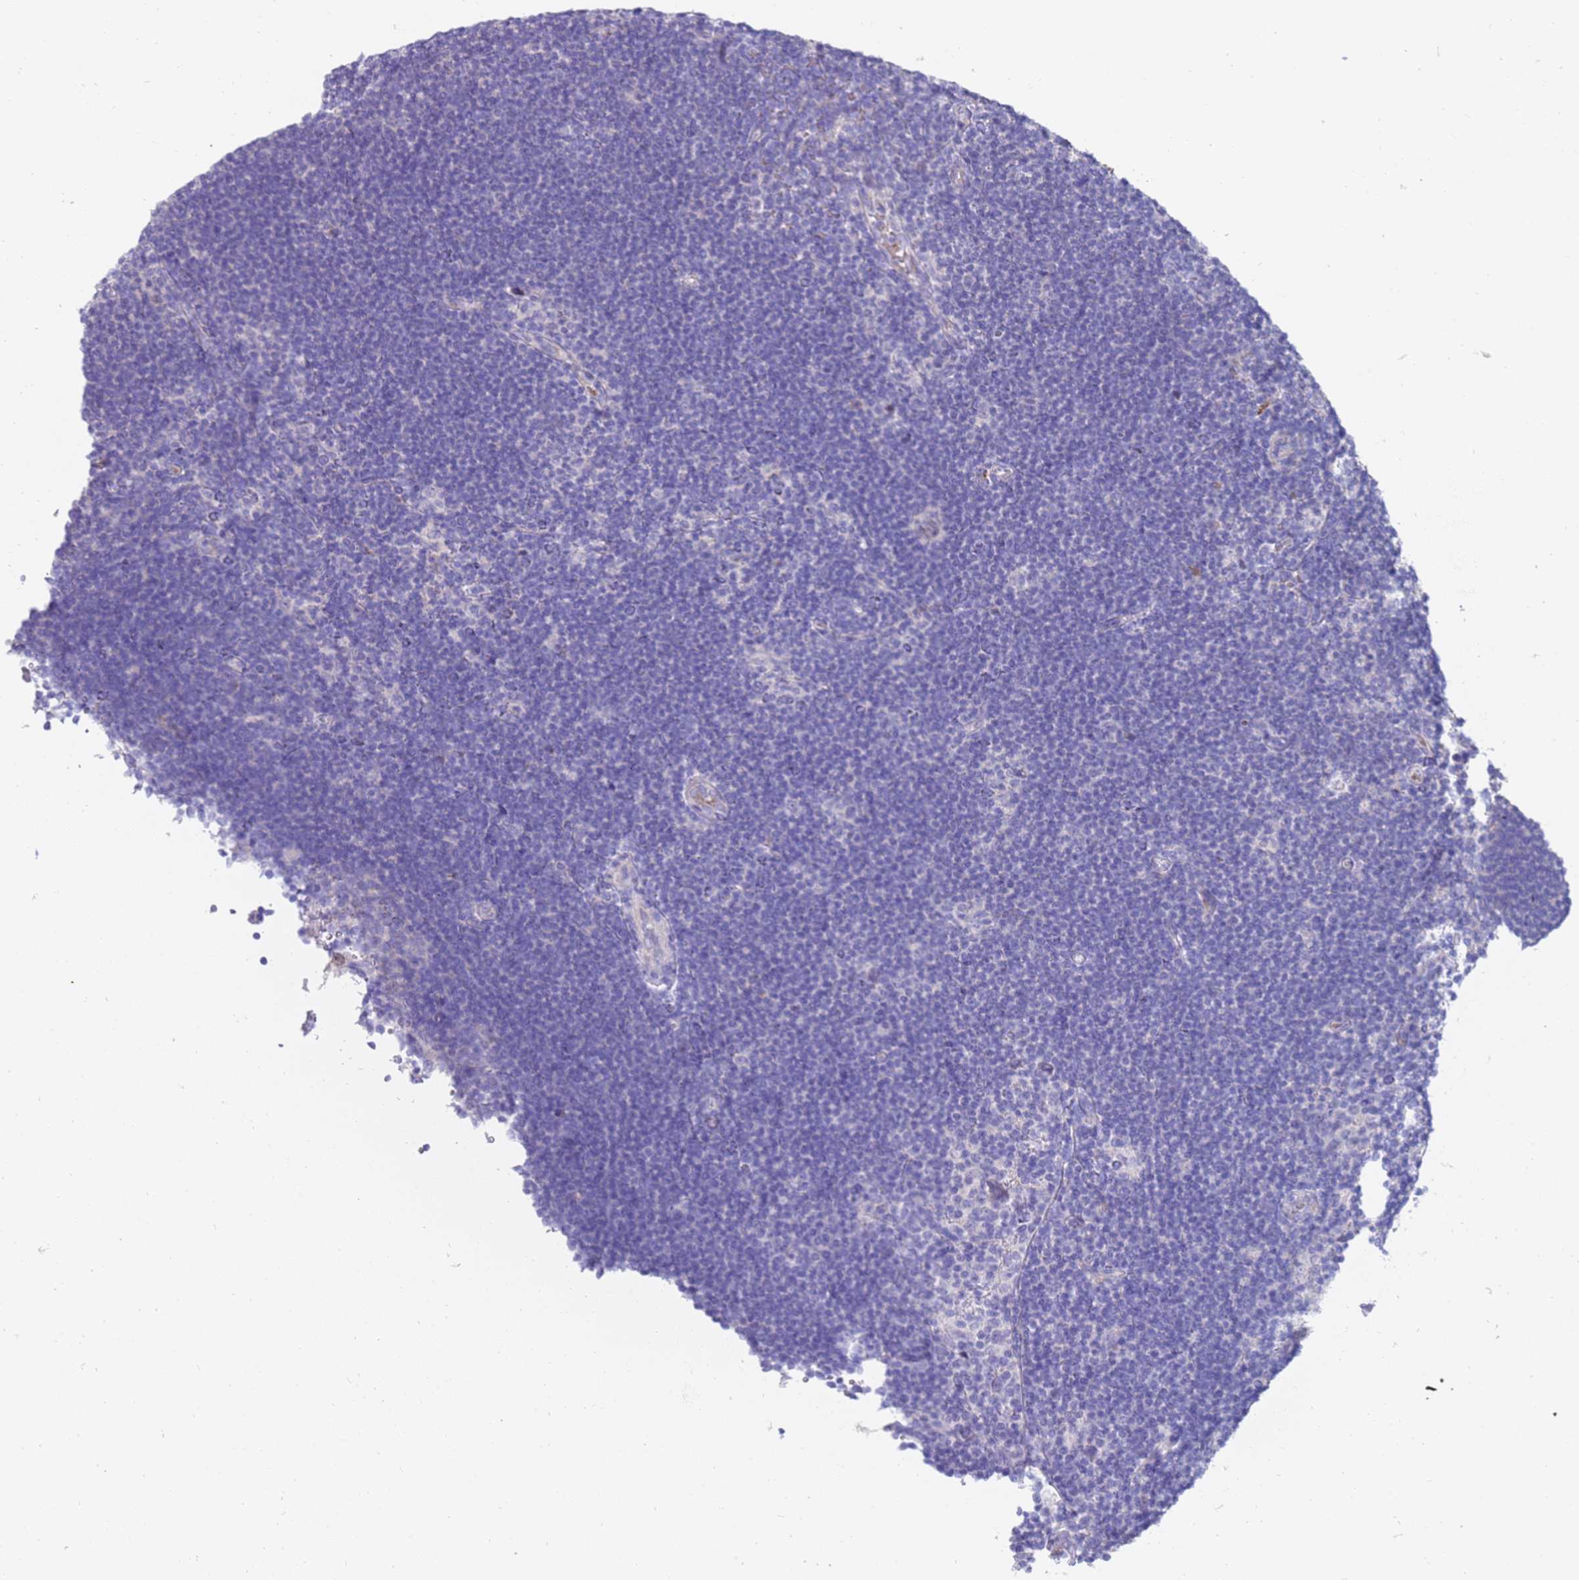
{"staining": {"intensity": "negative", "quantity": "none", "location": "none"}, "tissue": "lymphoma", "cell_type": "Tumor cells", "image_type": "cancer", "snomed": [{"axis": "morphology", "description": "Hodgkin's disease, NOS"}, {"axis": "topography", "description": "Lymph node"}], "caption": "Tumor cells are negative for protein expression in human Hodgkin's disease. Nuclei are stained in blue.", "gene": "NMUR2", "patient": {"sex": "female", "age": 57}}